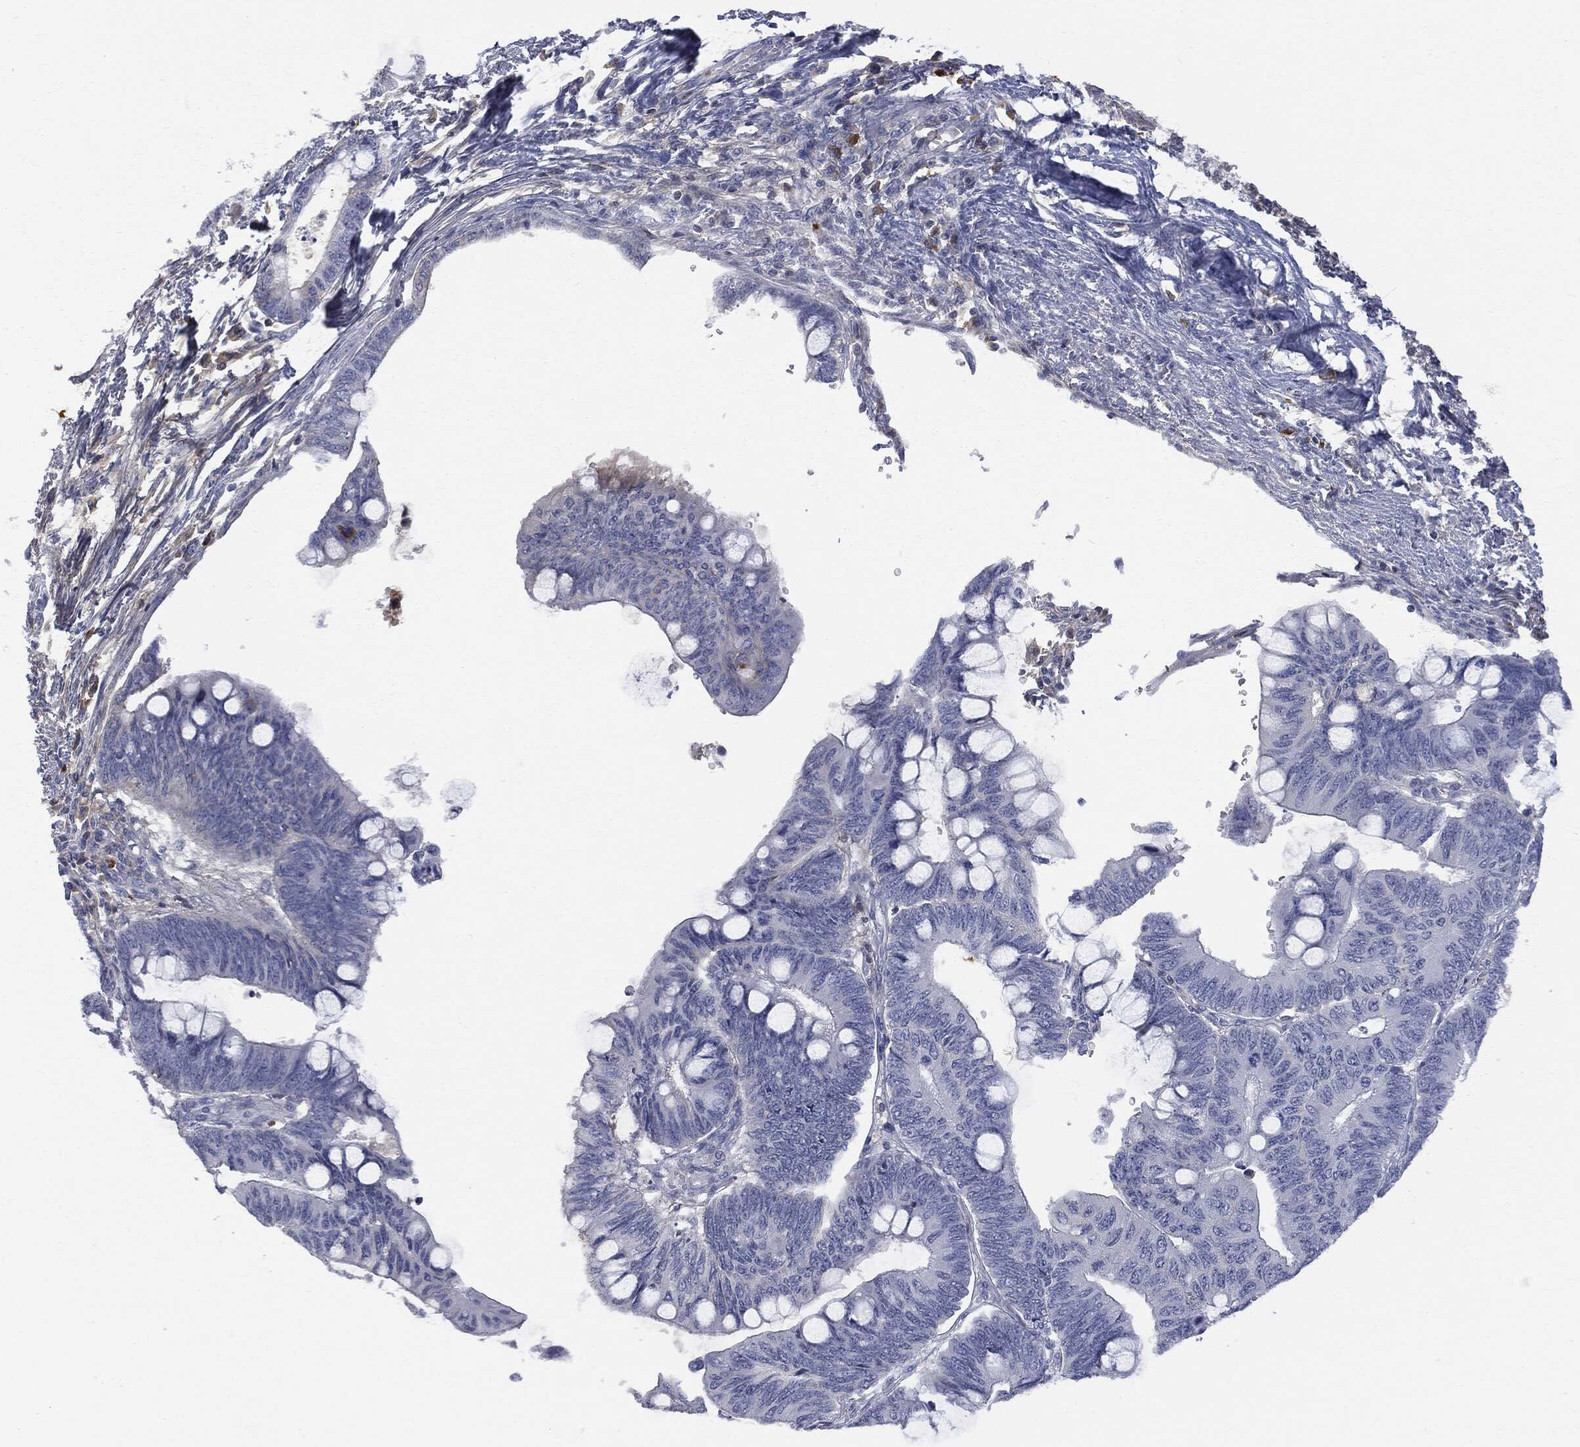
{"staining": {"intensity": "negative", "quantity": "none", "location": "none"}, "tissue": "colorectal cancer", "cell_type": "Tumor cells", "image_type": "cancer", "snomed": [{"axis": "morphology", "description": "Normal tissue, NOS"}, {"axis": "morphology", "description": "Adenocarcinoma, NOS"}, {"axis": "topography", "description": "Rectum"}, {"axis": "topography", "description": "Peripheral nerve tissue"}], "caption": "Photomicrograph shows no significant protein positivity in tumor cells of adenocarcinoma (colorectal).", "gene": "BTK", "patient": {"sex": "male", "age": 92}}